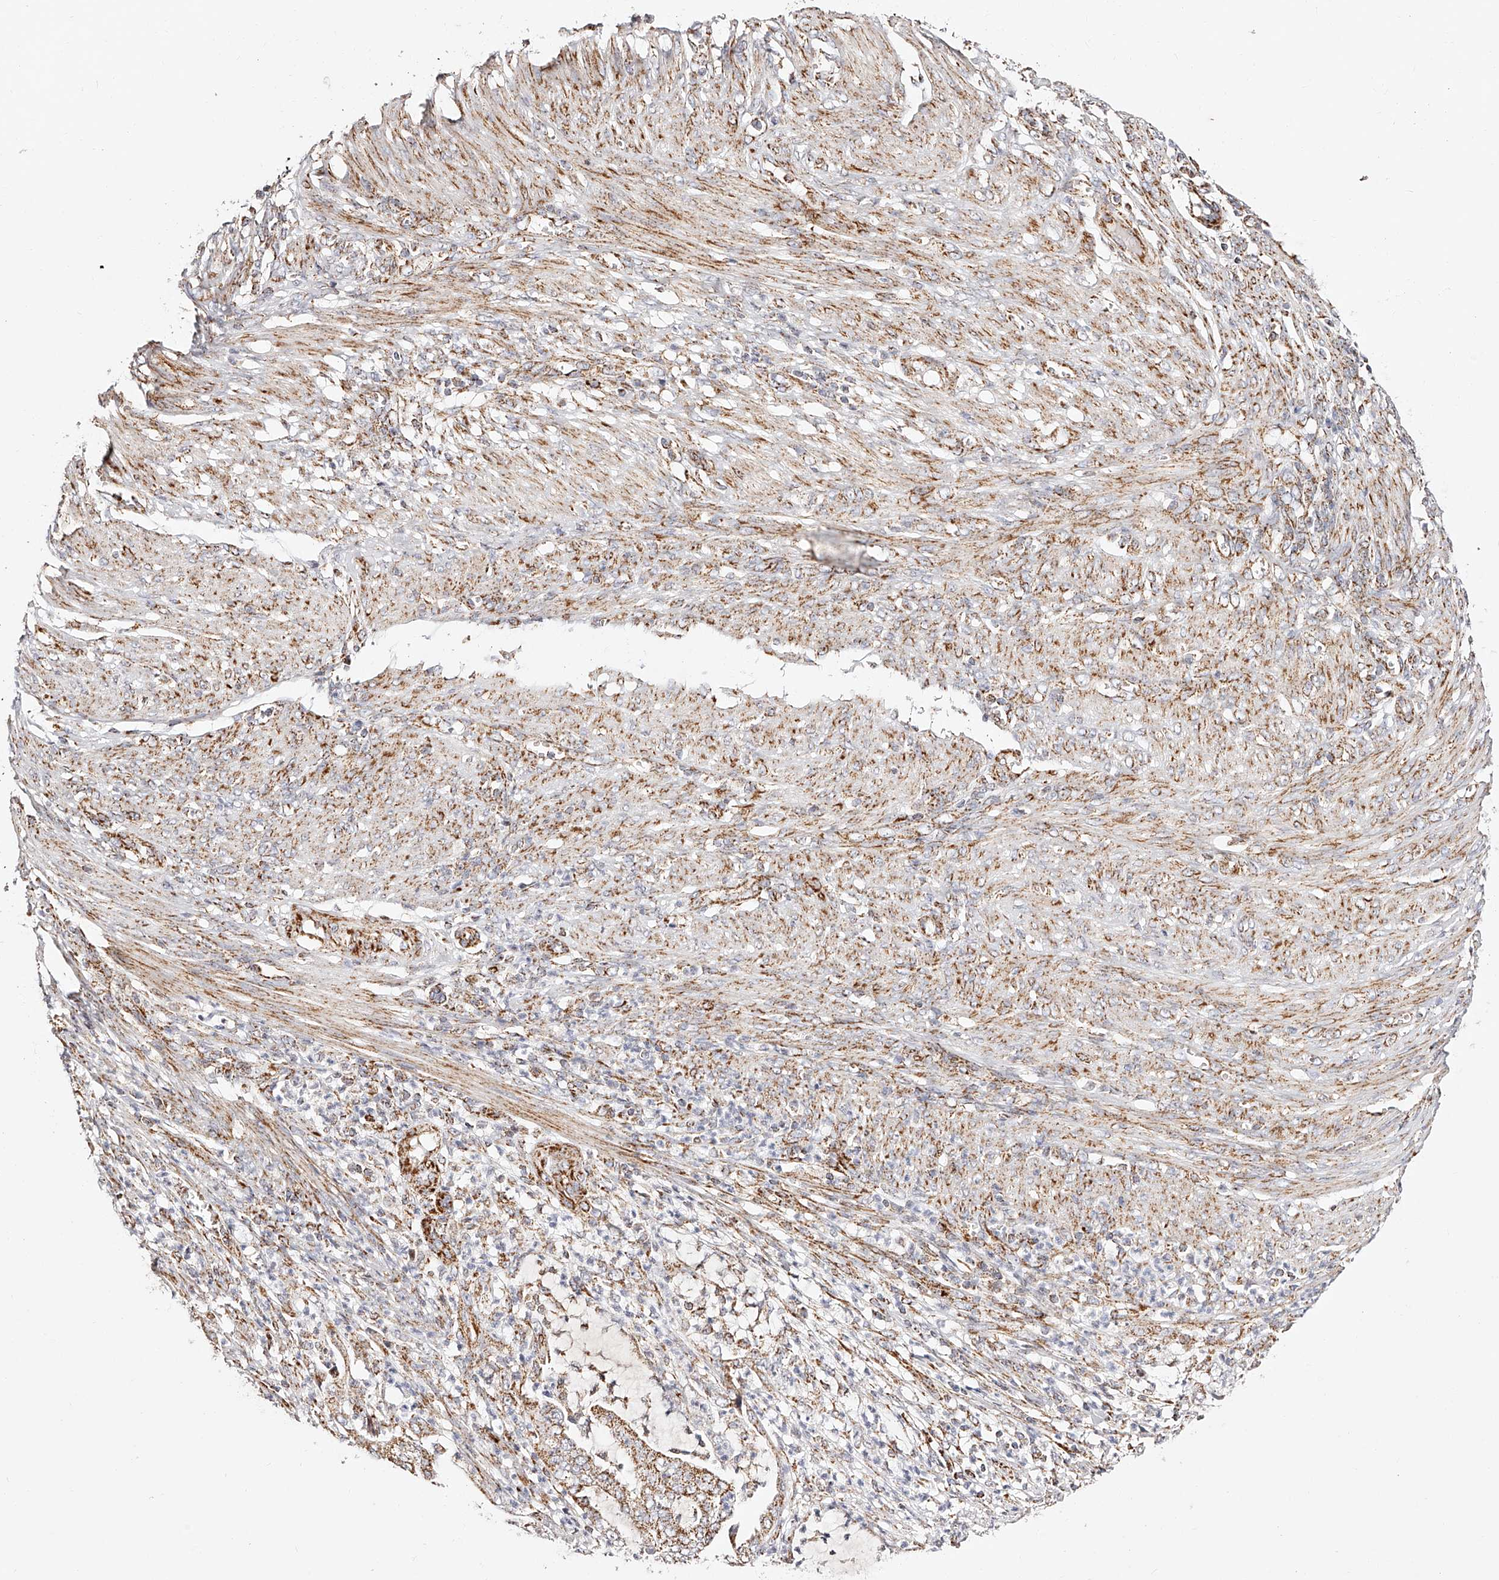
{"staining": {"intensity": "moderate", "quantity": ">75%", "location": "cytoplasmic/membranous"}, "tissue": "endometrial cancer", "cell_type": "Tumor cells", "image_type": "cancer", "snomed": [{"axis": "morphology", "description": "Adenocarcinoma, NOS"}, {"axis": "topography", "description": "Endometrium"}], "caption": "Protein expression analysis of endometrial cancer displays moderate cytoplasmic/membranous expression in approximately >75% of tumor cells.", "gene": "NDUFV3", "patient": {"sex": "female", "age": 51}}